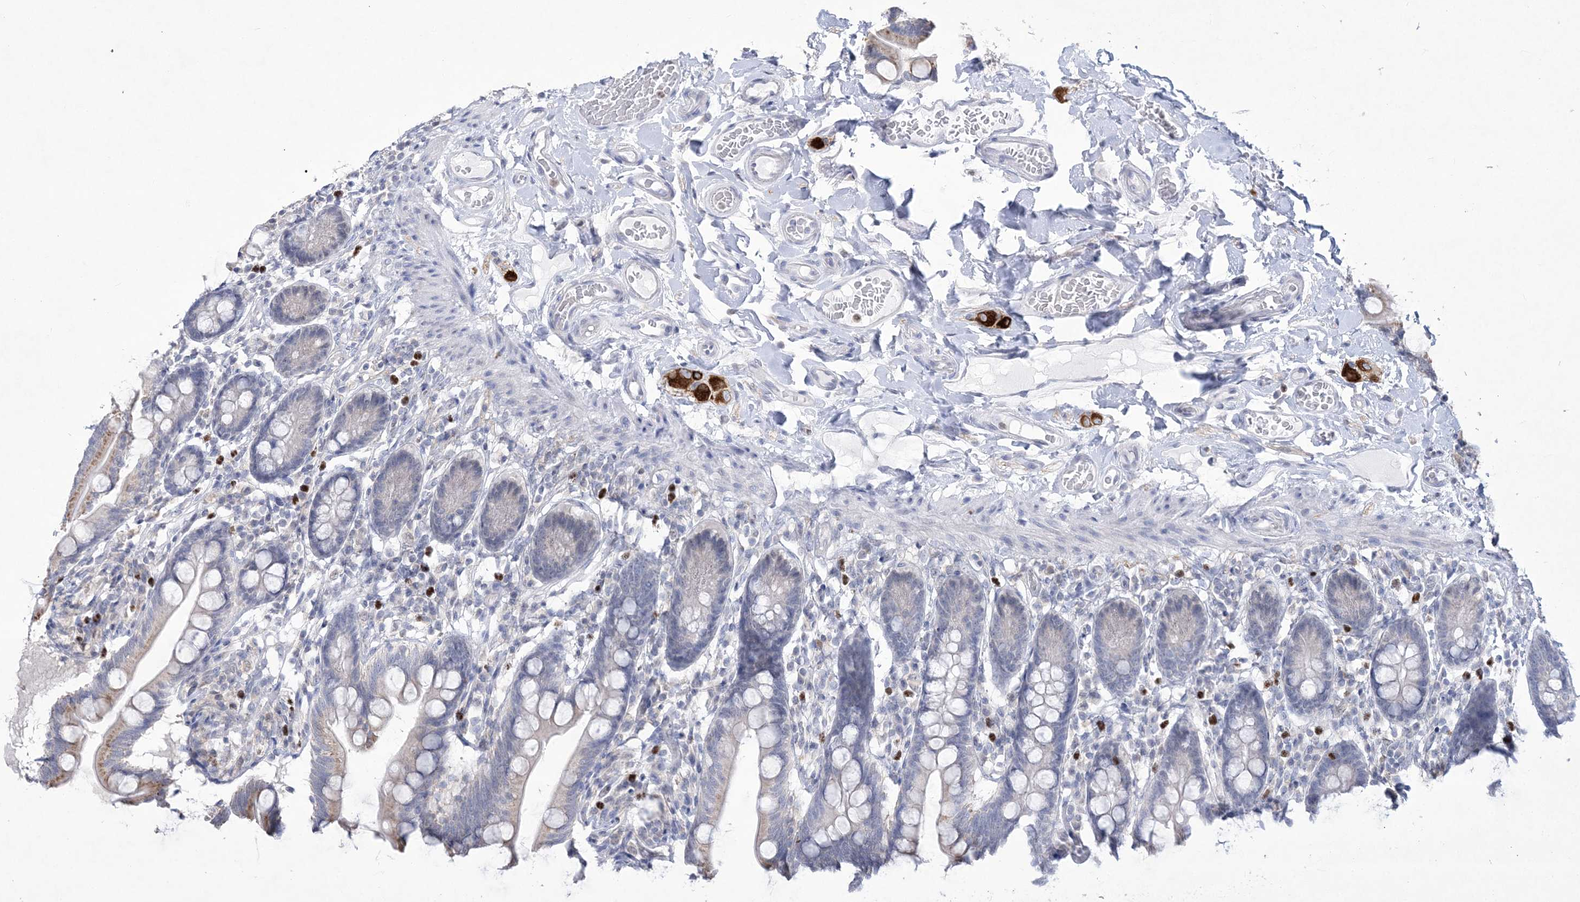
{"staining": {"intensity": "moderate", "quantity": "25%-75%", "location": "cytoplasmic/membranous"}, "tissue": "small intestine", "cell_type": "Glandular cells", "image_type": "normal", "snomed": [{"axis": "morphology", "description": "Normal tissue, NOS"}, {"axis": "topography", "description": "Small intestine"}], "caption": "An immunohistochemistry (IHC) photomicrograph of normal tissue is shown. Protein staining in brown shows moderate cytoplasmic/membranous positivity in small intestine within glandular cells.", "gene": "WDR27", "patient": {"sex": "female", "age": 64}}